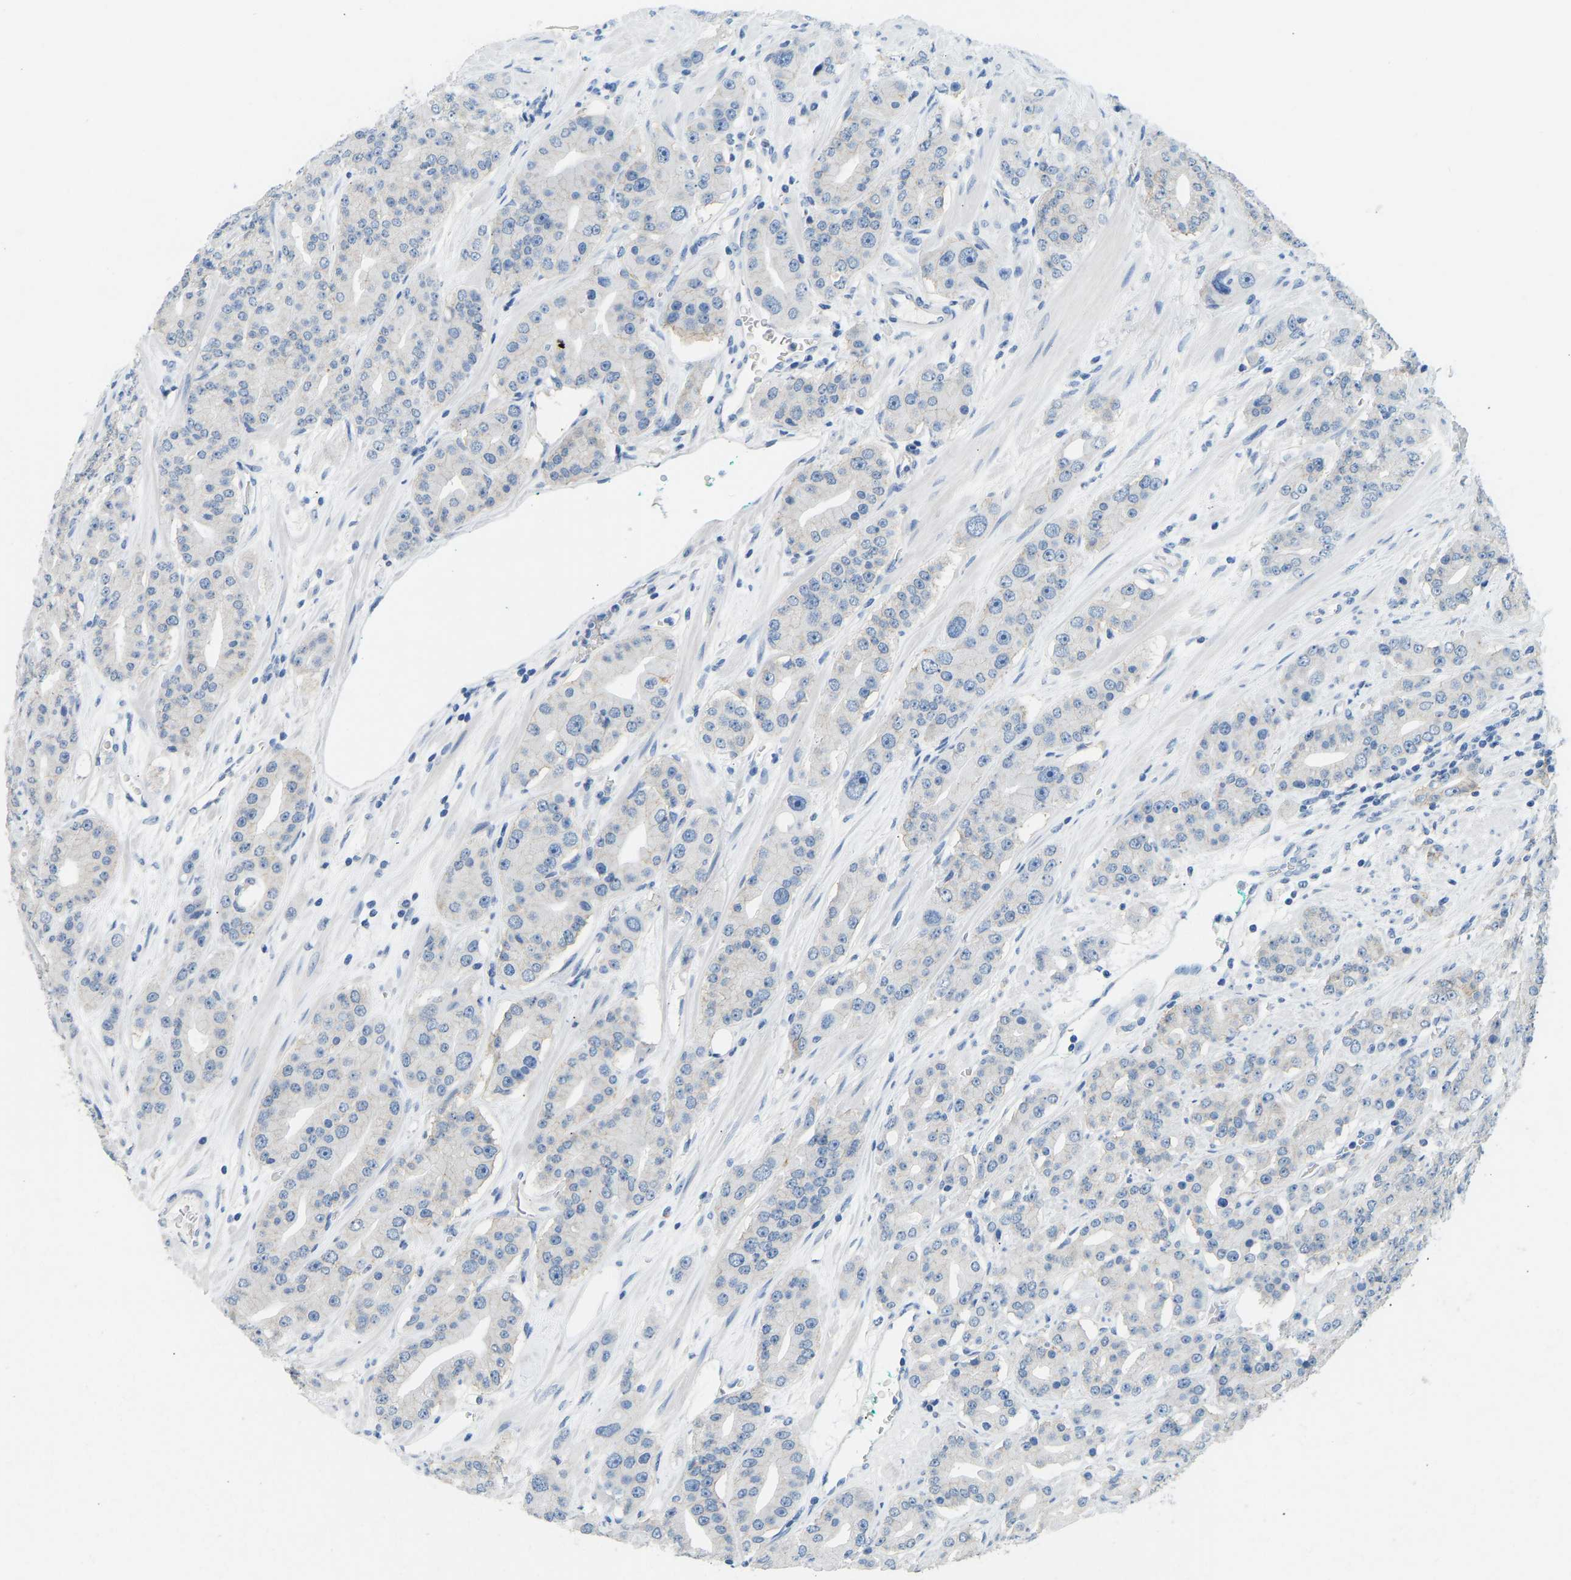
{"staining": {"intensity": "negative", "quantity": "none", "location": "none"}, "tissue": "prostate cancer", "cell_type": "Tumor cells", "image_type": "cancer", "snomed": [{"axis": "morphology", "description": "Adenocarcinoma, High grade"}, {"axis": "topography", "description": "Prostate"}], "caption": "A high-resolution micrograph shows immunohistochemistry (IHC) staining of prostate cancer (adenocarcinoma (high-grade)), which shows no significant expression in tumor cells.", "gene": "ATP1A1", "patient": {"sex": "male", "age": 71}}